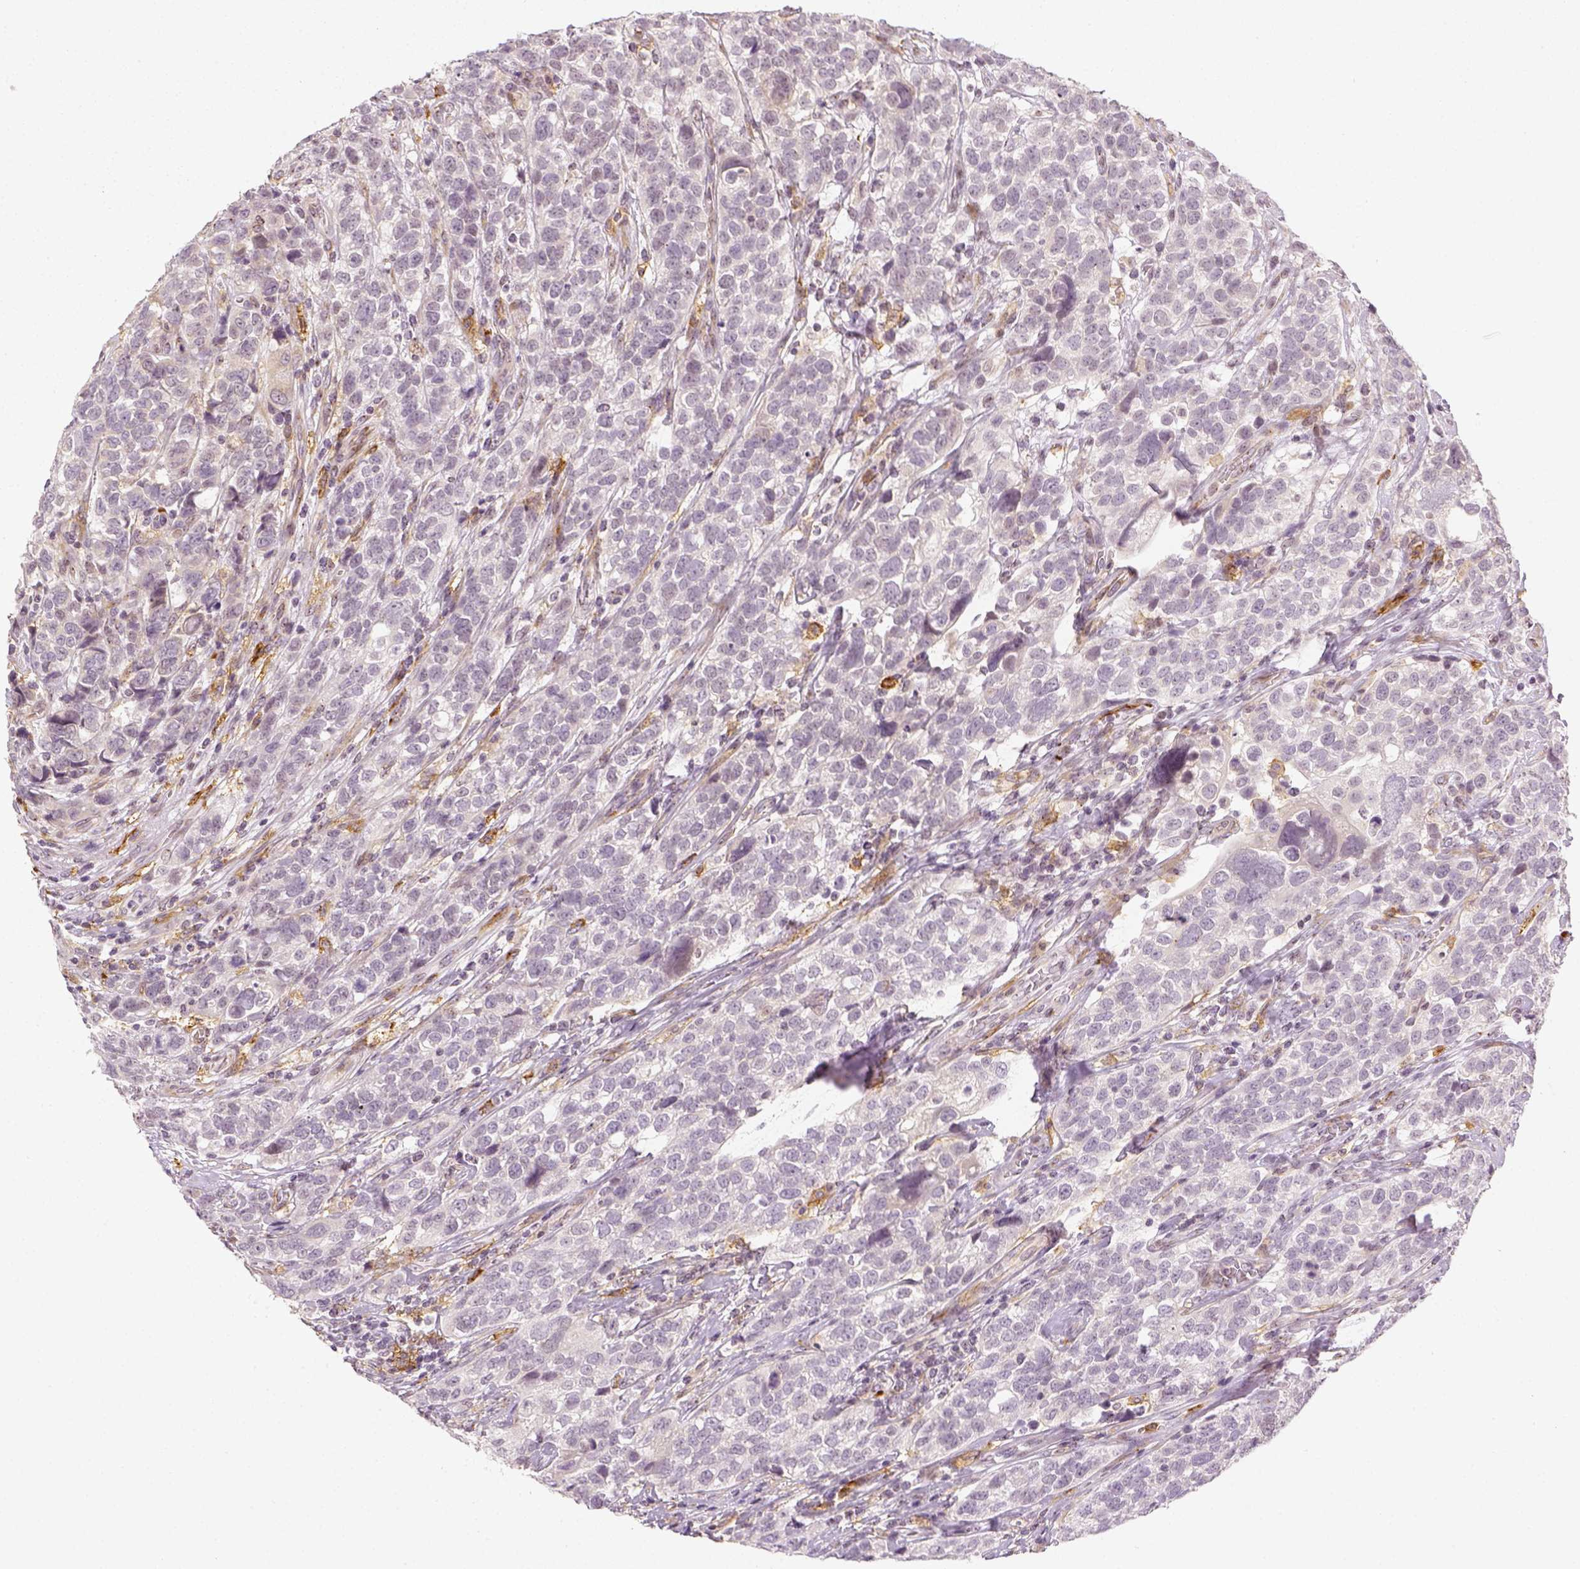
{"staining": {"intensity": "negative", "quantity": "none", "location": "none"}, "tissue": "urothelial cancer", "cell_type": "Tumor cells", "image_type": "cancer", "snomed": [{"axis": "morphology", "description": "Urothelial carcinoma, High grade"}, {"axis": "topography", "description": "Urinary bladder"}], "caption": "Immunohistochemistry of high-grade urothelial carcinoma displays no staining in tumor cells.", "gene": "CD14", "patient": {"sex": "female", "age": 58}}